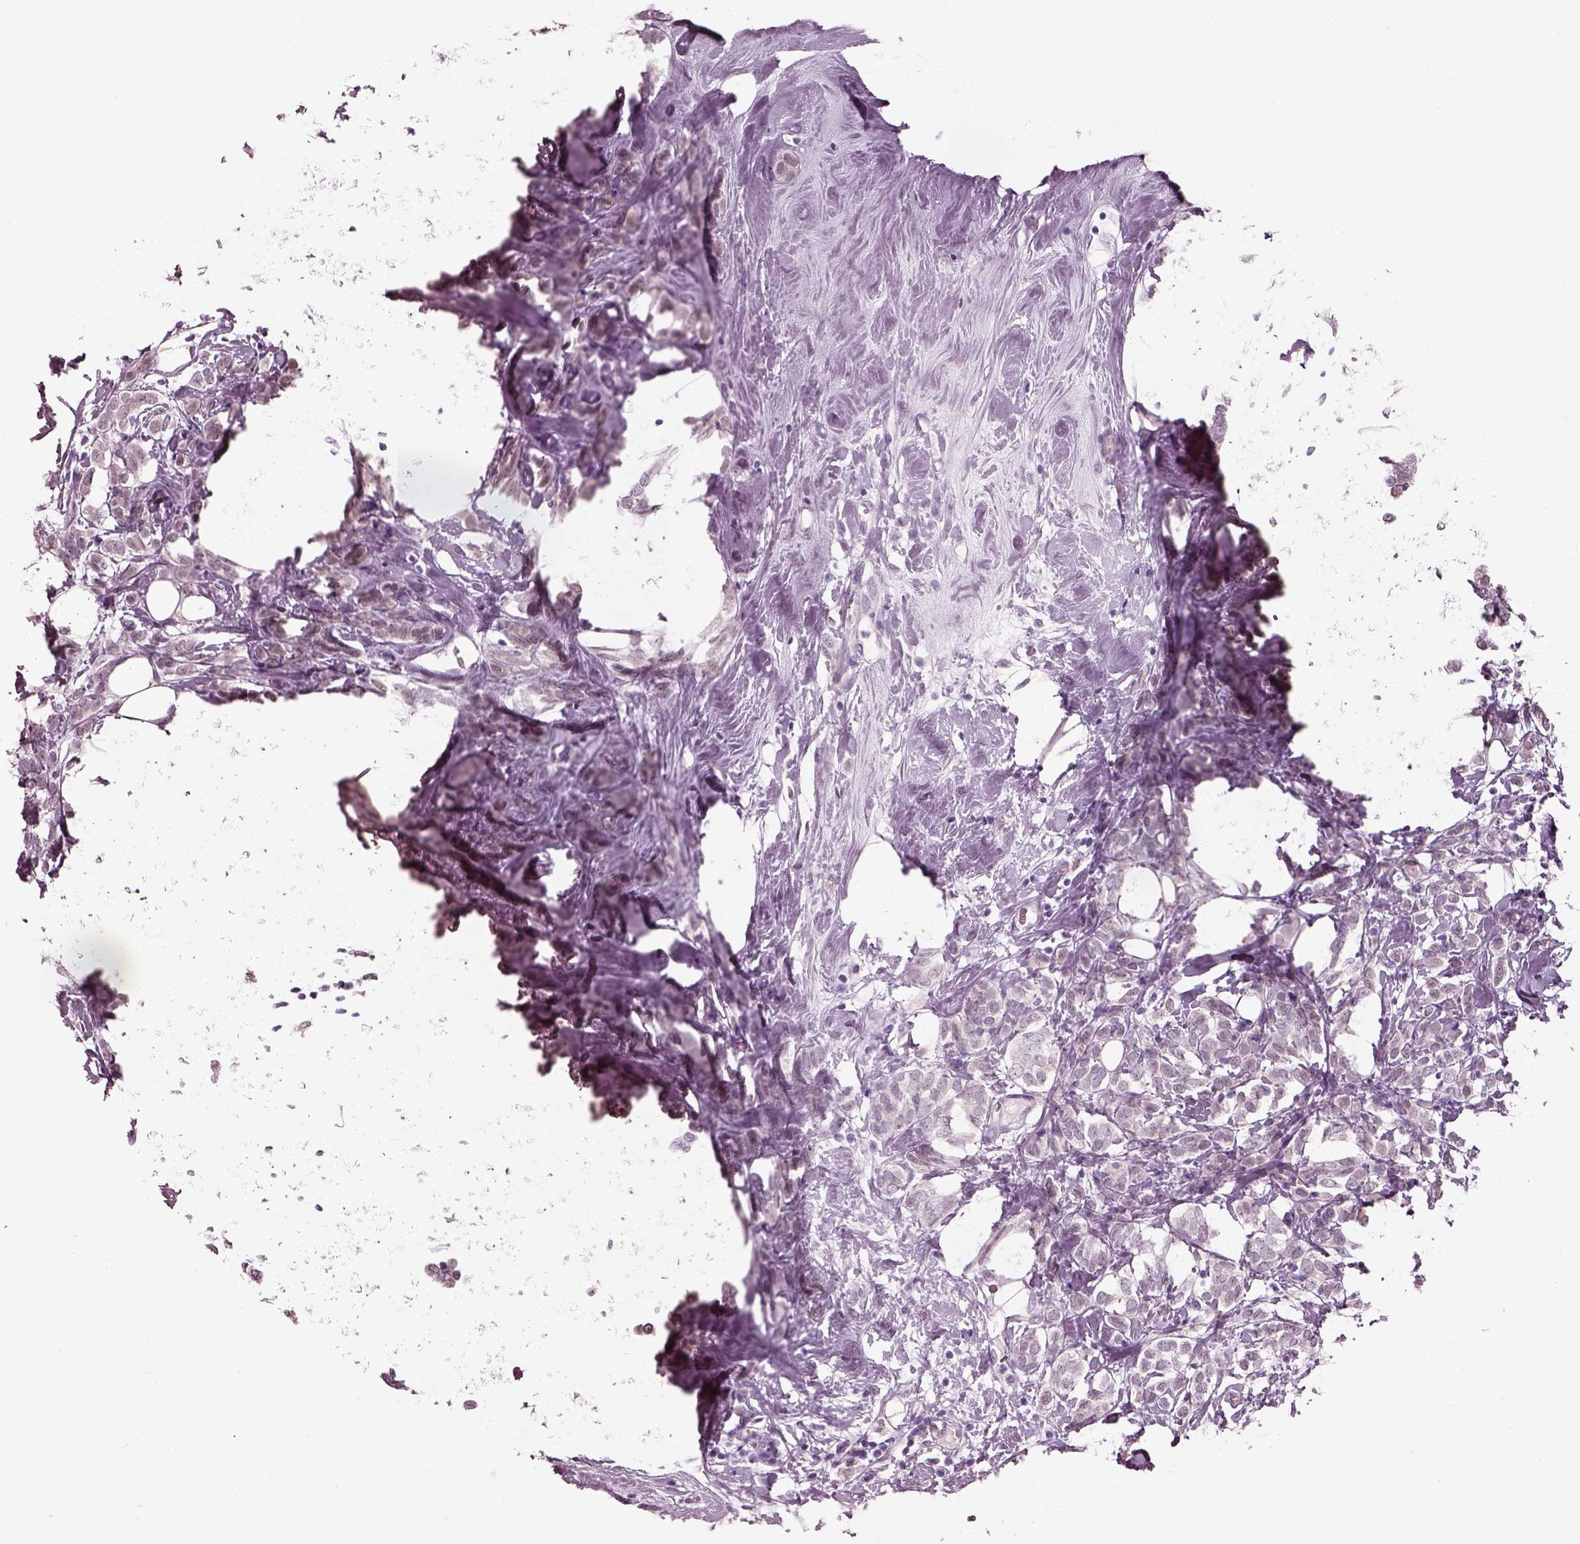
{"staining": {"intensity": "negative", "quantity": "none", "location": "none"}, "tissue": "breast cancer", "cell_type": "Tumor cells", "image_type": "cancer", "snomed": [{"axis": "morphology", "description": "Lobular carcinoma"}, {"axis": "topography", "description": "Breast"}], "caption": "DAB immunohistochemical staining of breast cancer (lobular carcinoma) reveals no significant staining in tumor cells. (Brightfield microscopy of DAB (3,3'-diaminobenzidine) IHC at high magnification).", "gene": "ELSPBP1", "patient": {"sex": "female", "age": 49}}